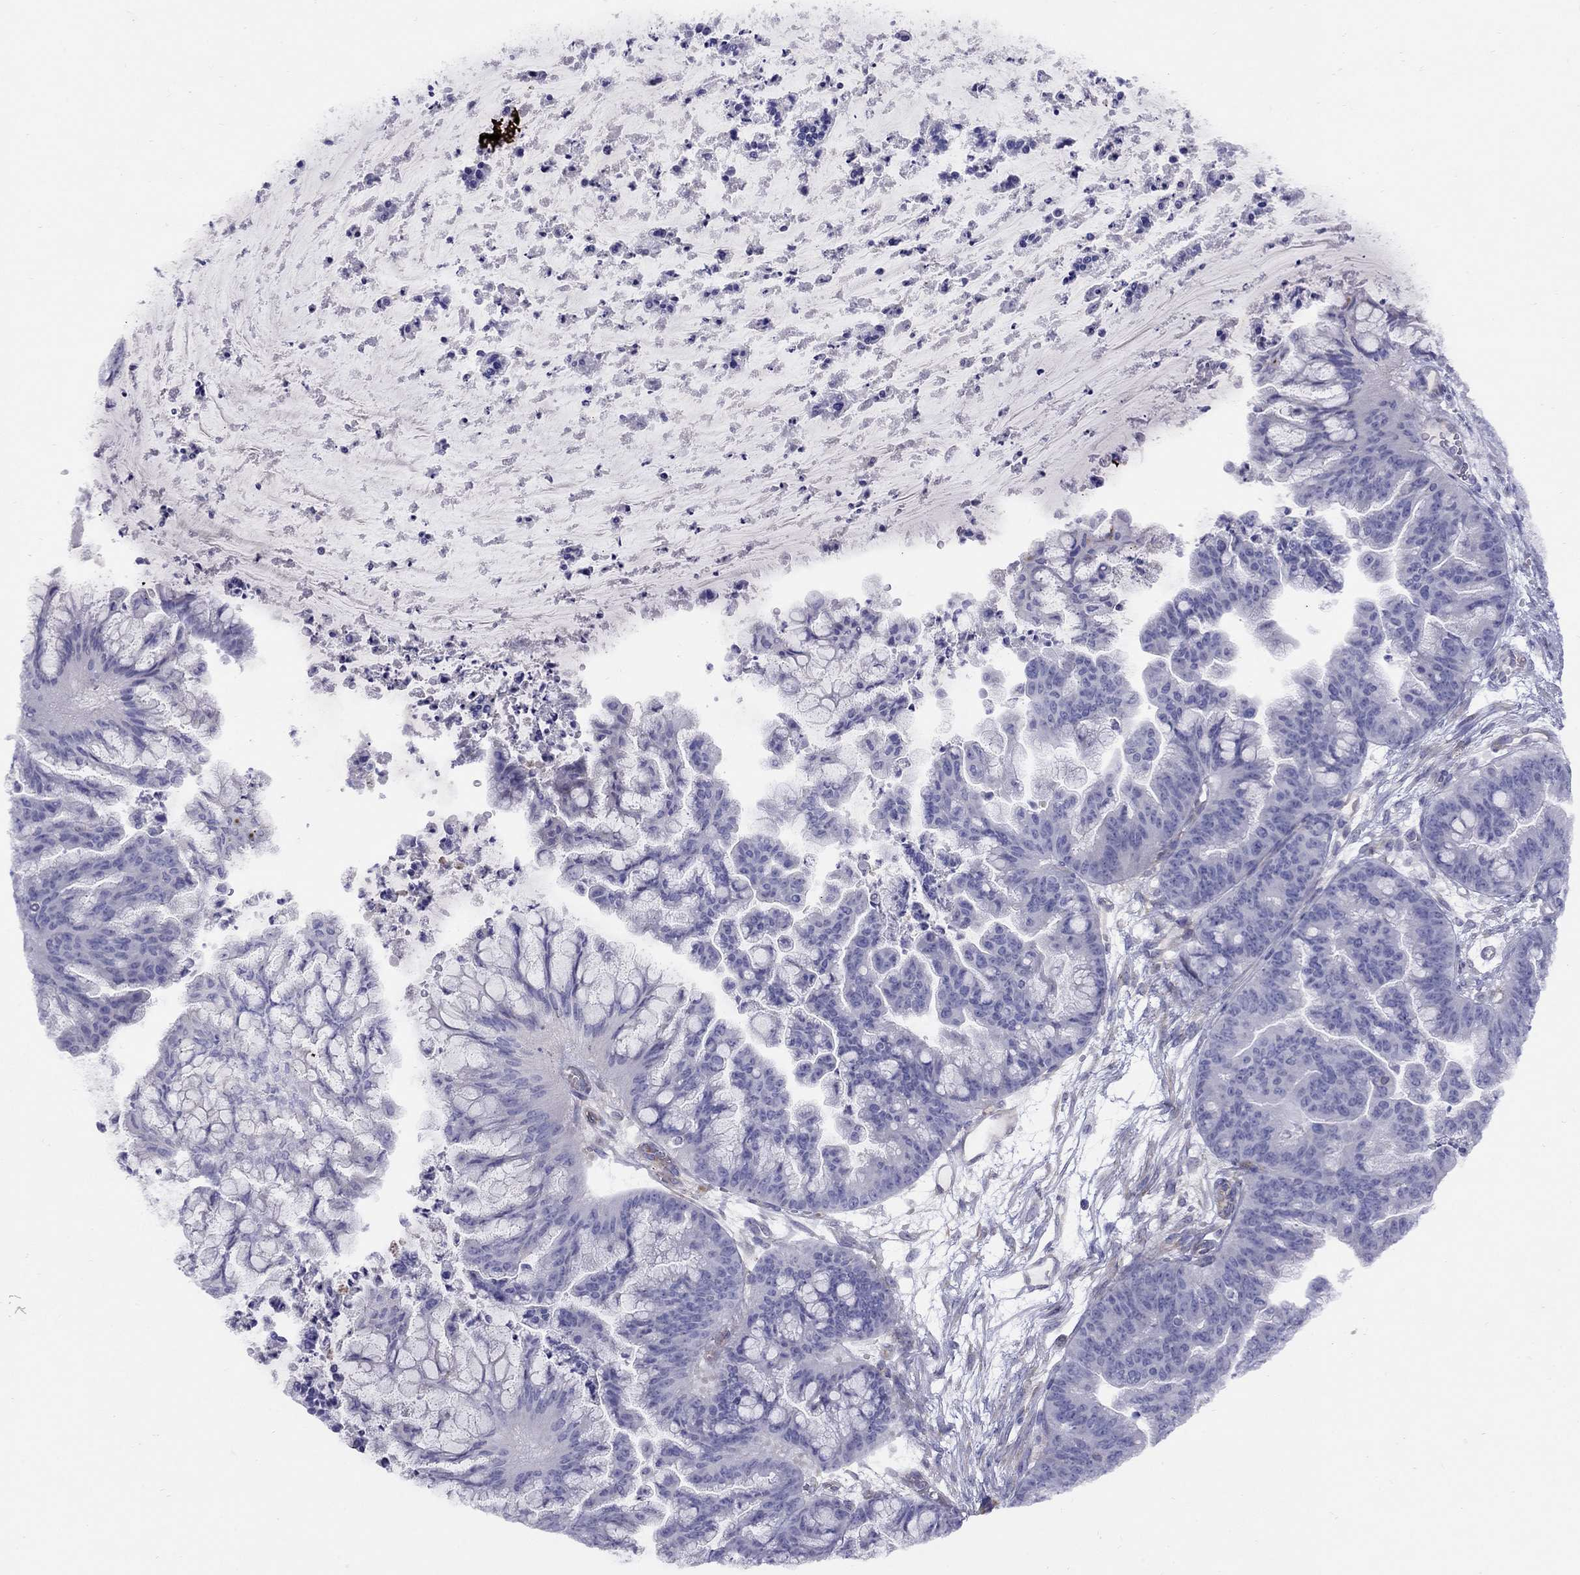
{"staining": {"intensity": "negative", "quantity": "none", "location": "none"}, "tissue": "ovarian cancer", "cell_type": "Tumor cells", "image_type": "cancer", "snomed": [{"axis": "morphology", "description": "Cystadenocarcinoma, mucinous, NOS"}, {"axis": "topography", "description": "Ovary"}], "caption": "This is an IHC micrograph of ovarian cancer. There is no positivity in tumor cells.", "gene": "SPINT4", "patient": {"sex": "female", "age": 67}}